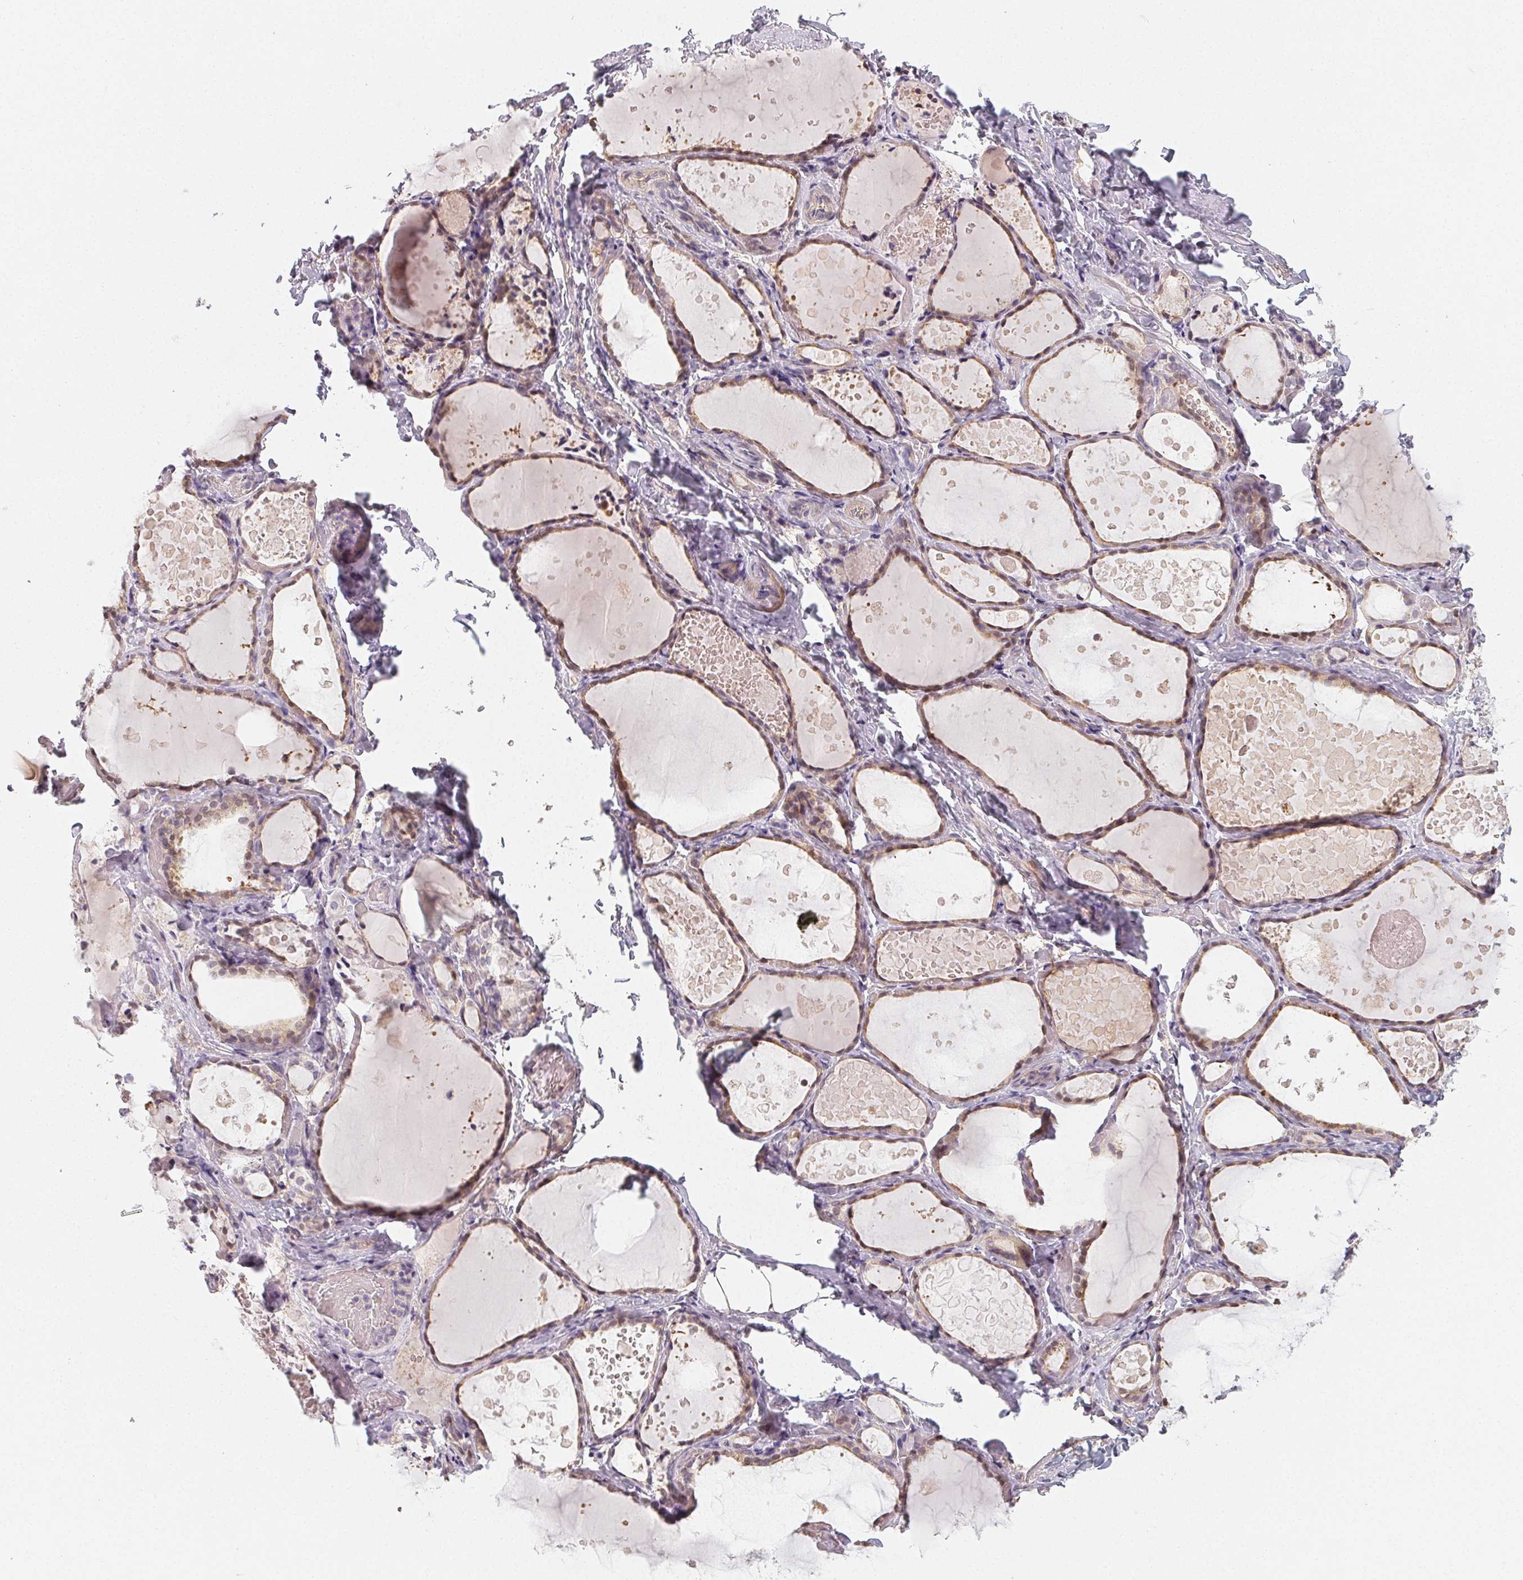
{"staining": {"intensity": "moderate", "quantity": ">75%", "location": "cytoplasmic/membranous,nuclear"}, "tissue": "thyroid gland", "cell_type": "Glandular cells", "image_type": "normal", "snomed": [{"axis": "morphology", "description": "Normal tissue, NOS"}, {"axis": "topography", "description": "Thyroid gland"}], "caption": "Immunohistochemistry micrograph of benign thyroid gland: thyroid gland stained using immunohistochemistry (IHC) reveals medium levels of moderate protein expression localized specifically in the cytoplasmic/membranous,nuclear of glandular cells, appearing as a cytoplasmic/membranous,nuclear brown color.", "gene": "LRRC23", "patient": {"sex": "female", "age": 56}}